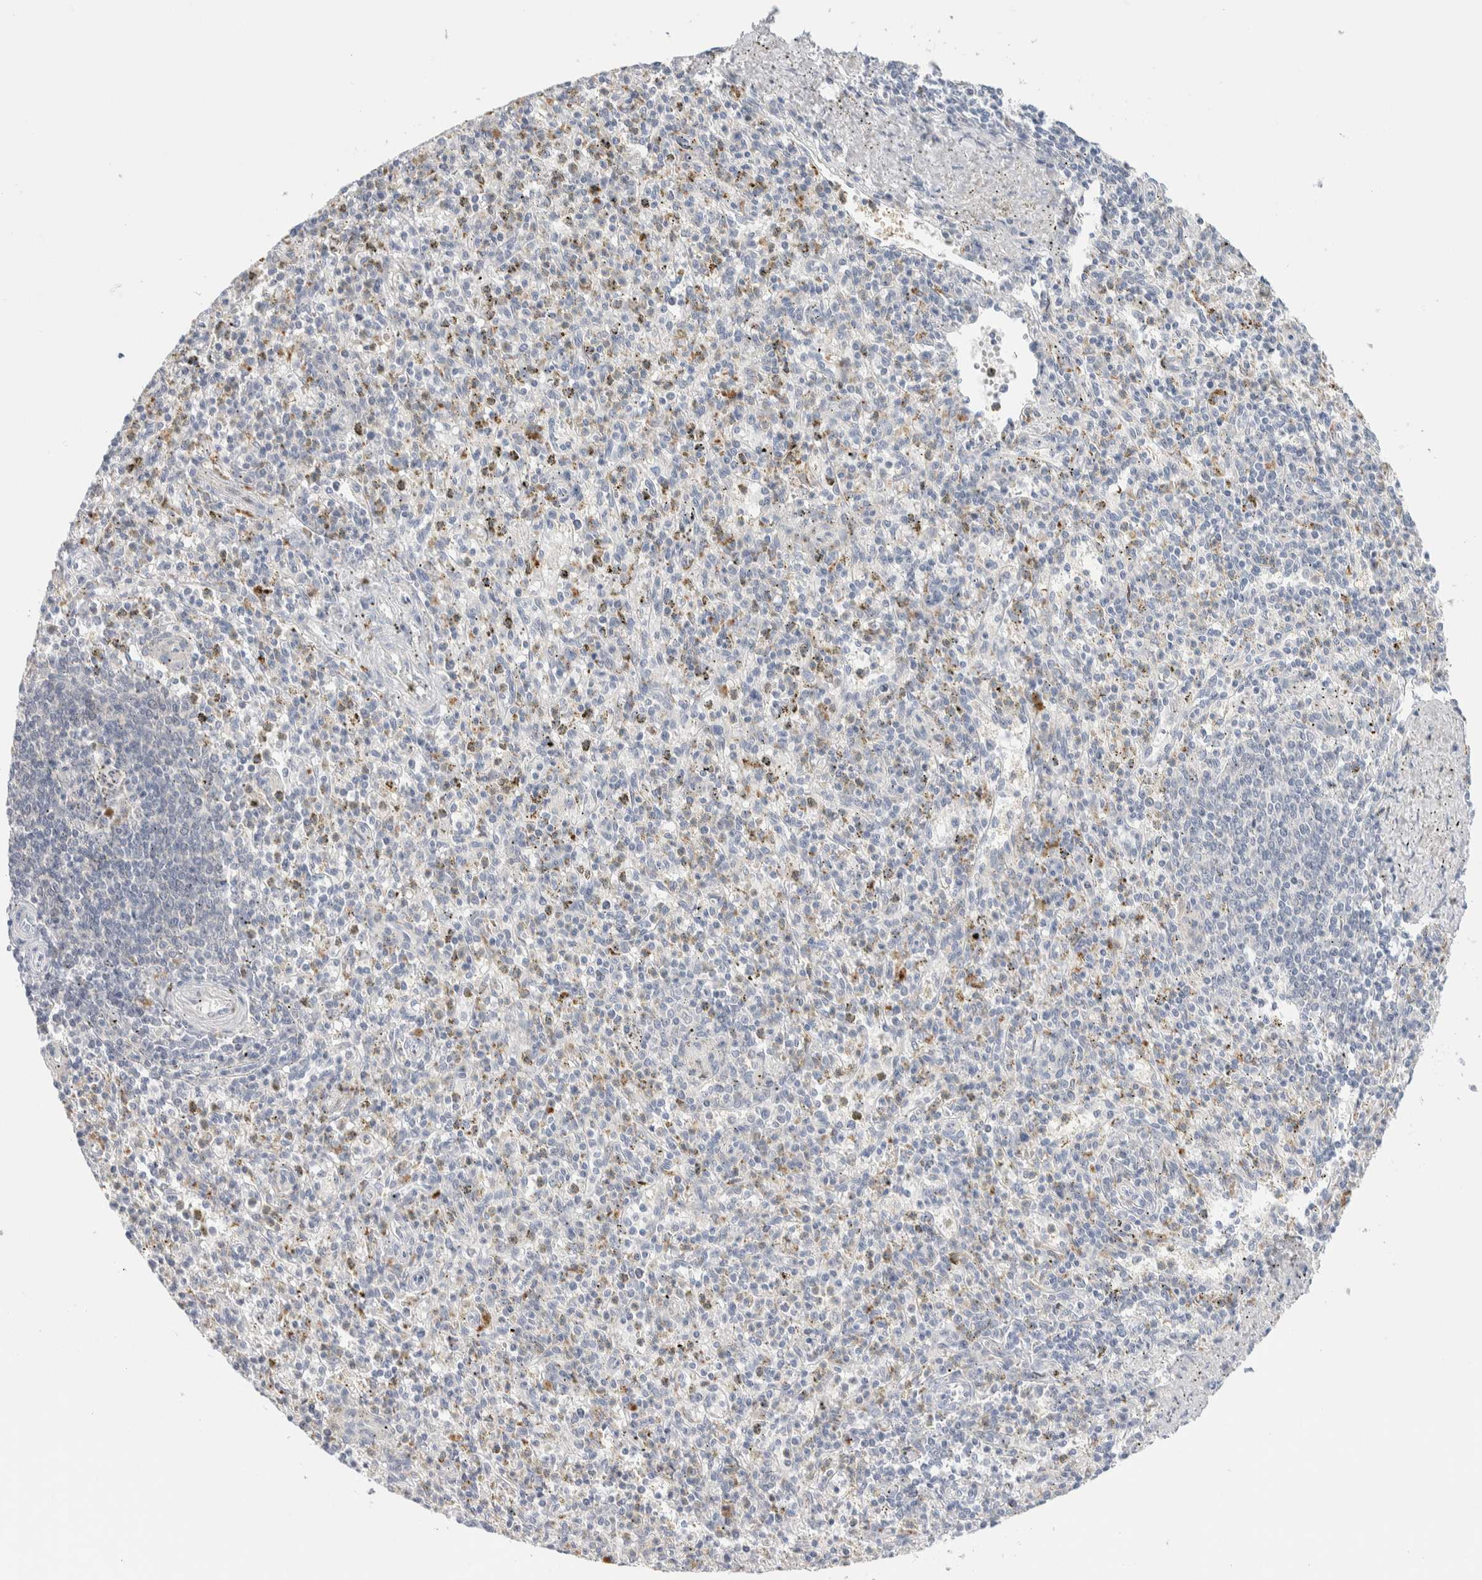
{"staining": {"intensity": "negative", "quantity": "none", "location": "none"}, "tissue": "spleen", "cell_type": "Cells in red pulp", "image_type": "normal", "snomed": [{"axis": "morphology", "description": "Normal tissue, NOS"}, {"axis": "topography", "description": "Spleen"}], "caption": "Immunohistochemistry micrograph of unremarkable spleen: human spleen stained with DAB (3,3'-diaminobenzidine) reveals no significant protein positivity in cells in red pulp. The staining was performed using DAB to visualize the protein expression in brown, while the nuclei were stained in blue with hematoxylin (Magnification: 20x).", "gene": "DNAJB6", "patient": {"sex": "male", "age": 72}}